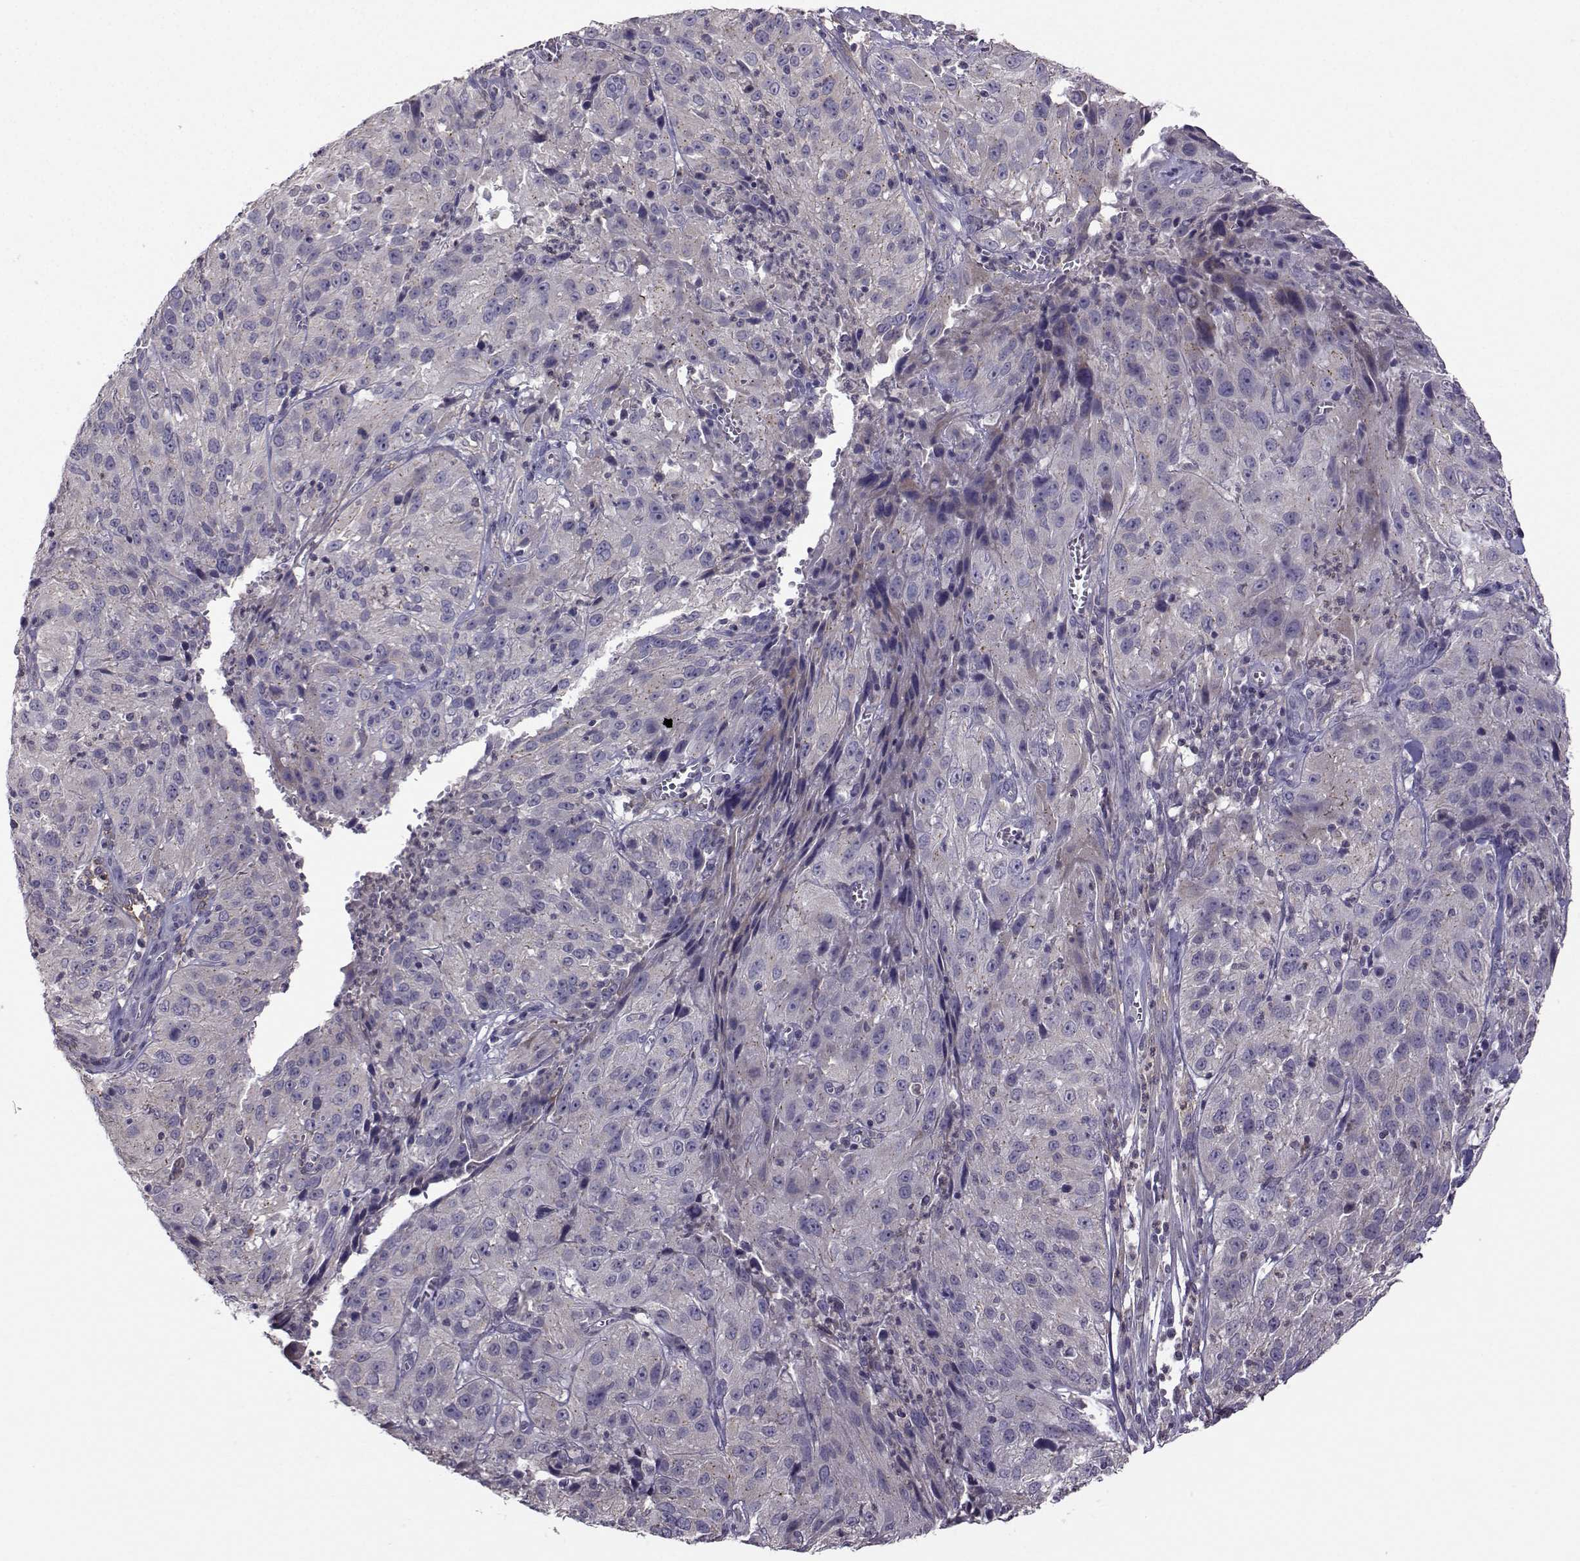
{"staining": {"intensity": "negative", "quantity": "none", "location": "none"}, "tissue": "cervical cancer", "cell_type": "Tumor cells", "image_type": "cancer", "snomed": [{"axis": "morphology", "description": "Squamous cell carcinoma, NOS"}, {"axis": "topography", "description": "Cervix"}], "caption": "An immunohistochemistry (IHC) image of cervical cancer (squamous cell carcinoma) is shown. There is no staining in tumor cells of cervical cancer (squamous cell carcinoma).", "gene": "FCAMR", "patient": {"sex": "female", "age": 32}}